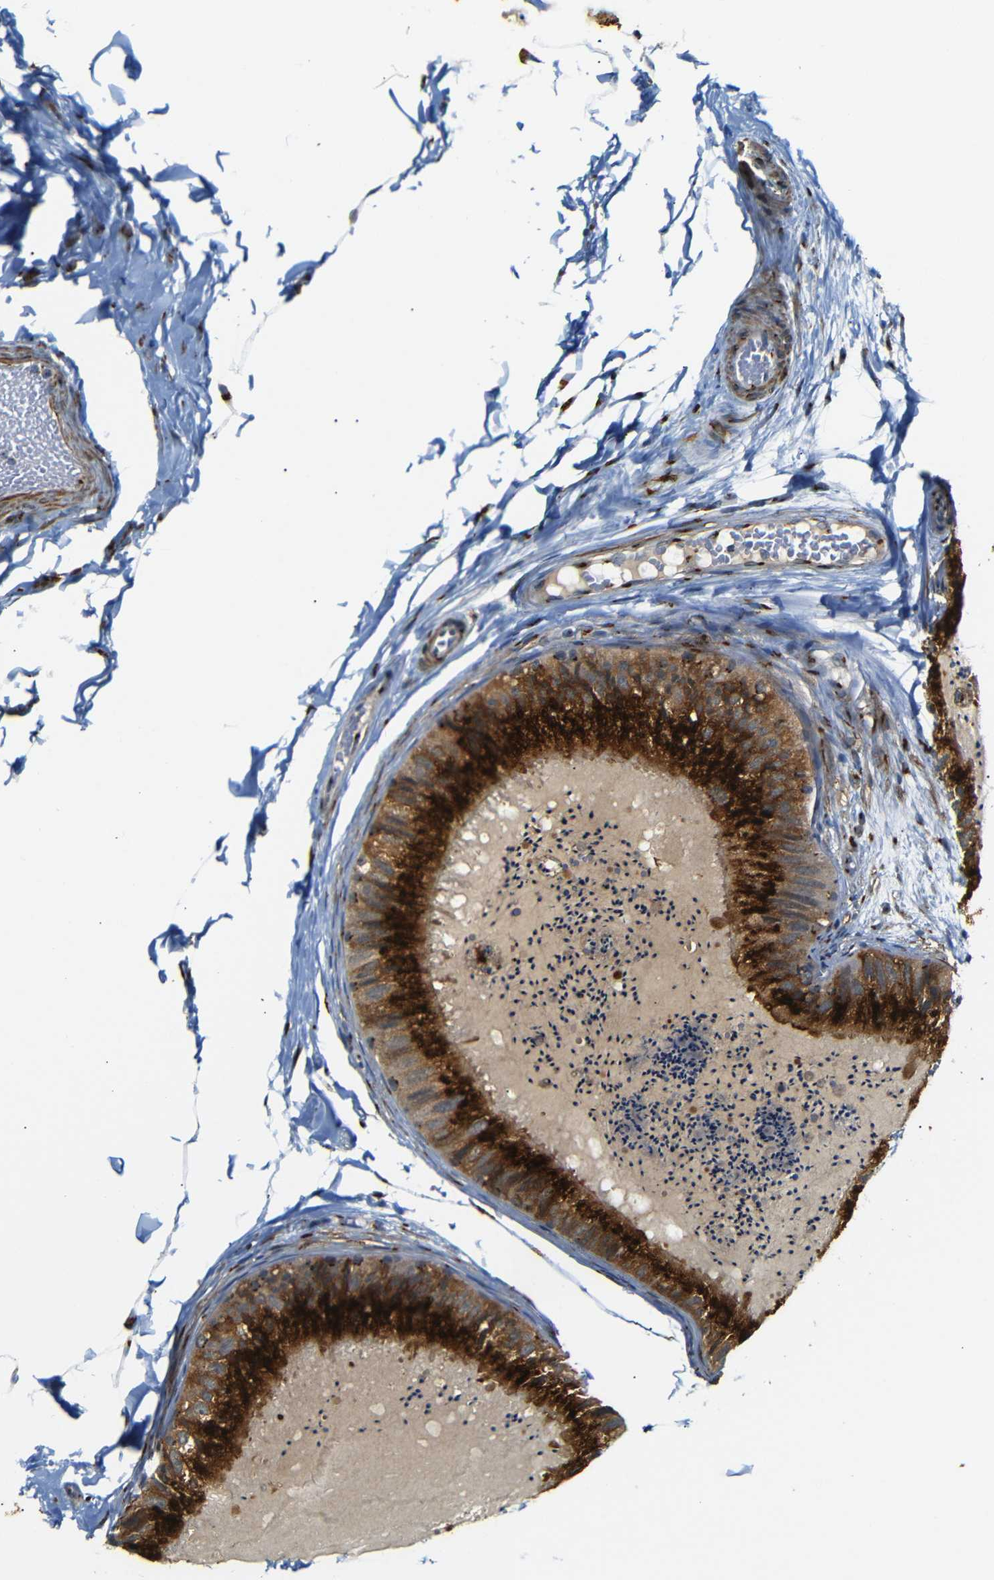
{"staining": {"intensity": "strong", "quantity": ">75%", "location": "cytoplasmic/membranous"}, "tissue": "epididymis", "cell_type": "Glandular cells", "image_type": "normal", "snomed": [{"axis": "morphology", "description": "Normal tissue, NOS"}, {"axis": "topography", "description": "Epididymis"}], "caption": "Immunohistochemistry (IHC) micrograph of benign human epididymis stained for a protein (brown), which displays high levels of strong cytoplasmic/membranous expression in approximately >75% of glandular cells.", "gene": "TGOLN2", "patient": {"sex": "male", "age": 31}}